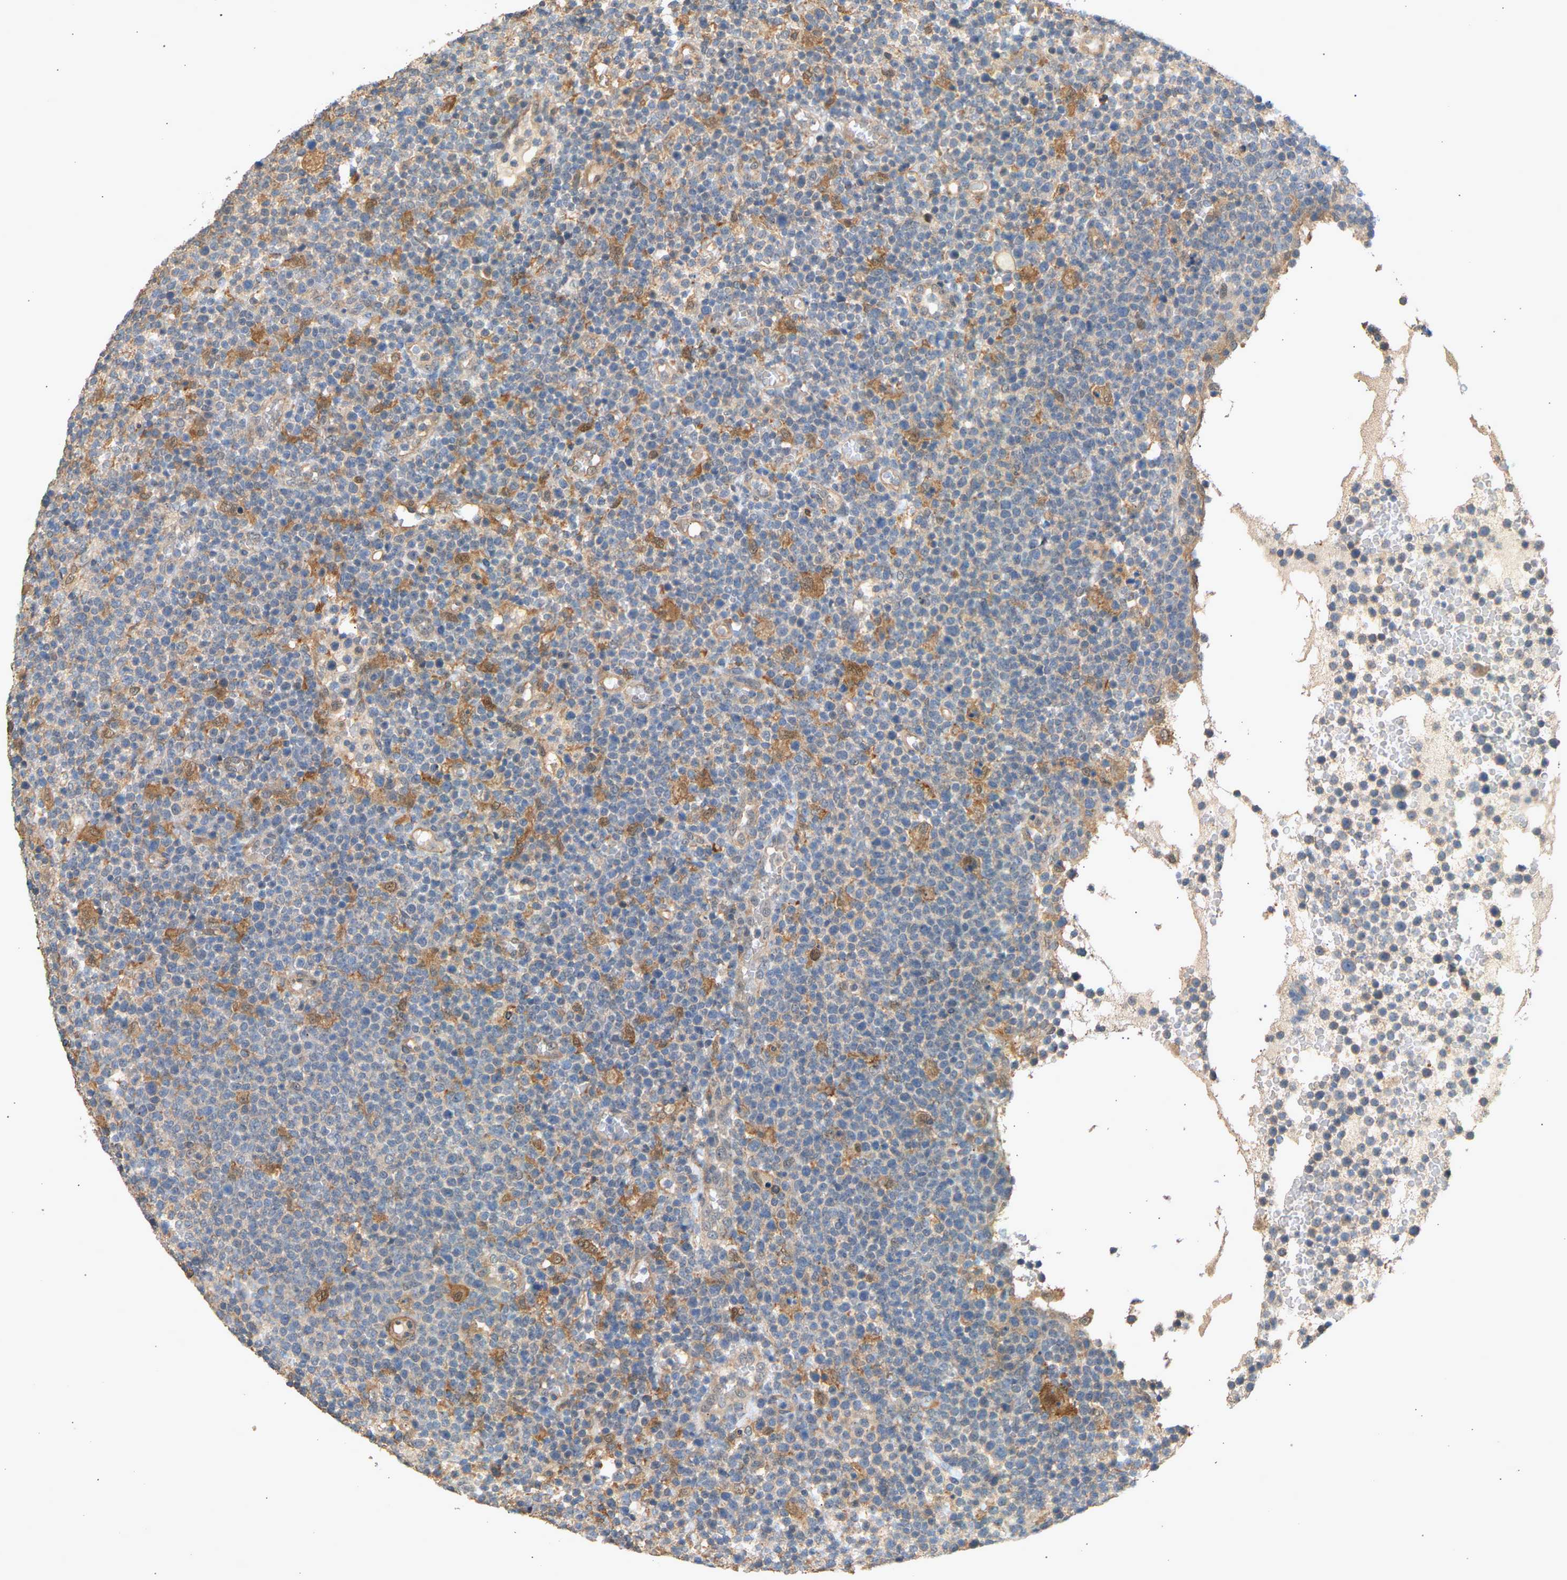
{"staining": {"intensity": "negative", "quantity": "none", "location": "none"}, "tissue": "lymphoma", "cell_type": "Tumor cells", "image_type": "cancer", "snomed": [{"axis": "morphology", "description": "Malignant lymphoma, non-Hodgkin's type, High grade"}, {"axis": "topography", "description": "Lymph node"}], "caption": "Malignant lymphoma, non-Hodgkin's type (high-grade) was stained to show a protein in brown. There is no significant expression in tumor cells. The staining was performed using DAB to visualize the protein expression in brown, while the nuclei were stained in blue with hematoxylin (Magnification: 20x).", "gene": "RGL1", "patient": {"sex": "male", "age": 61}}